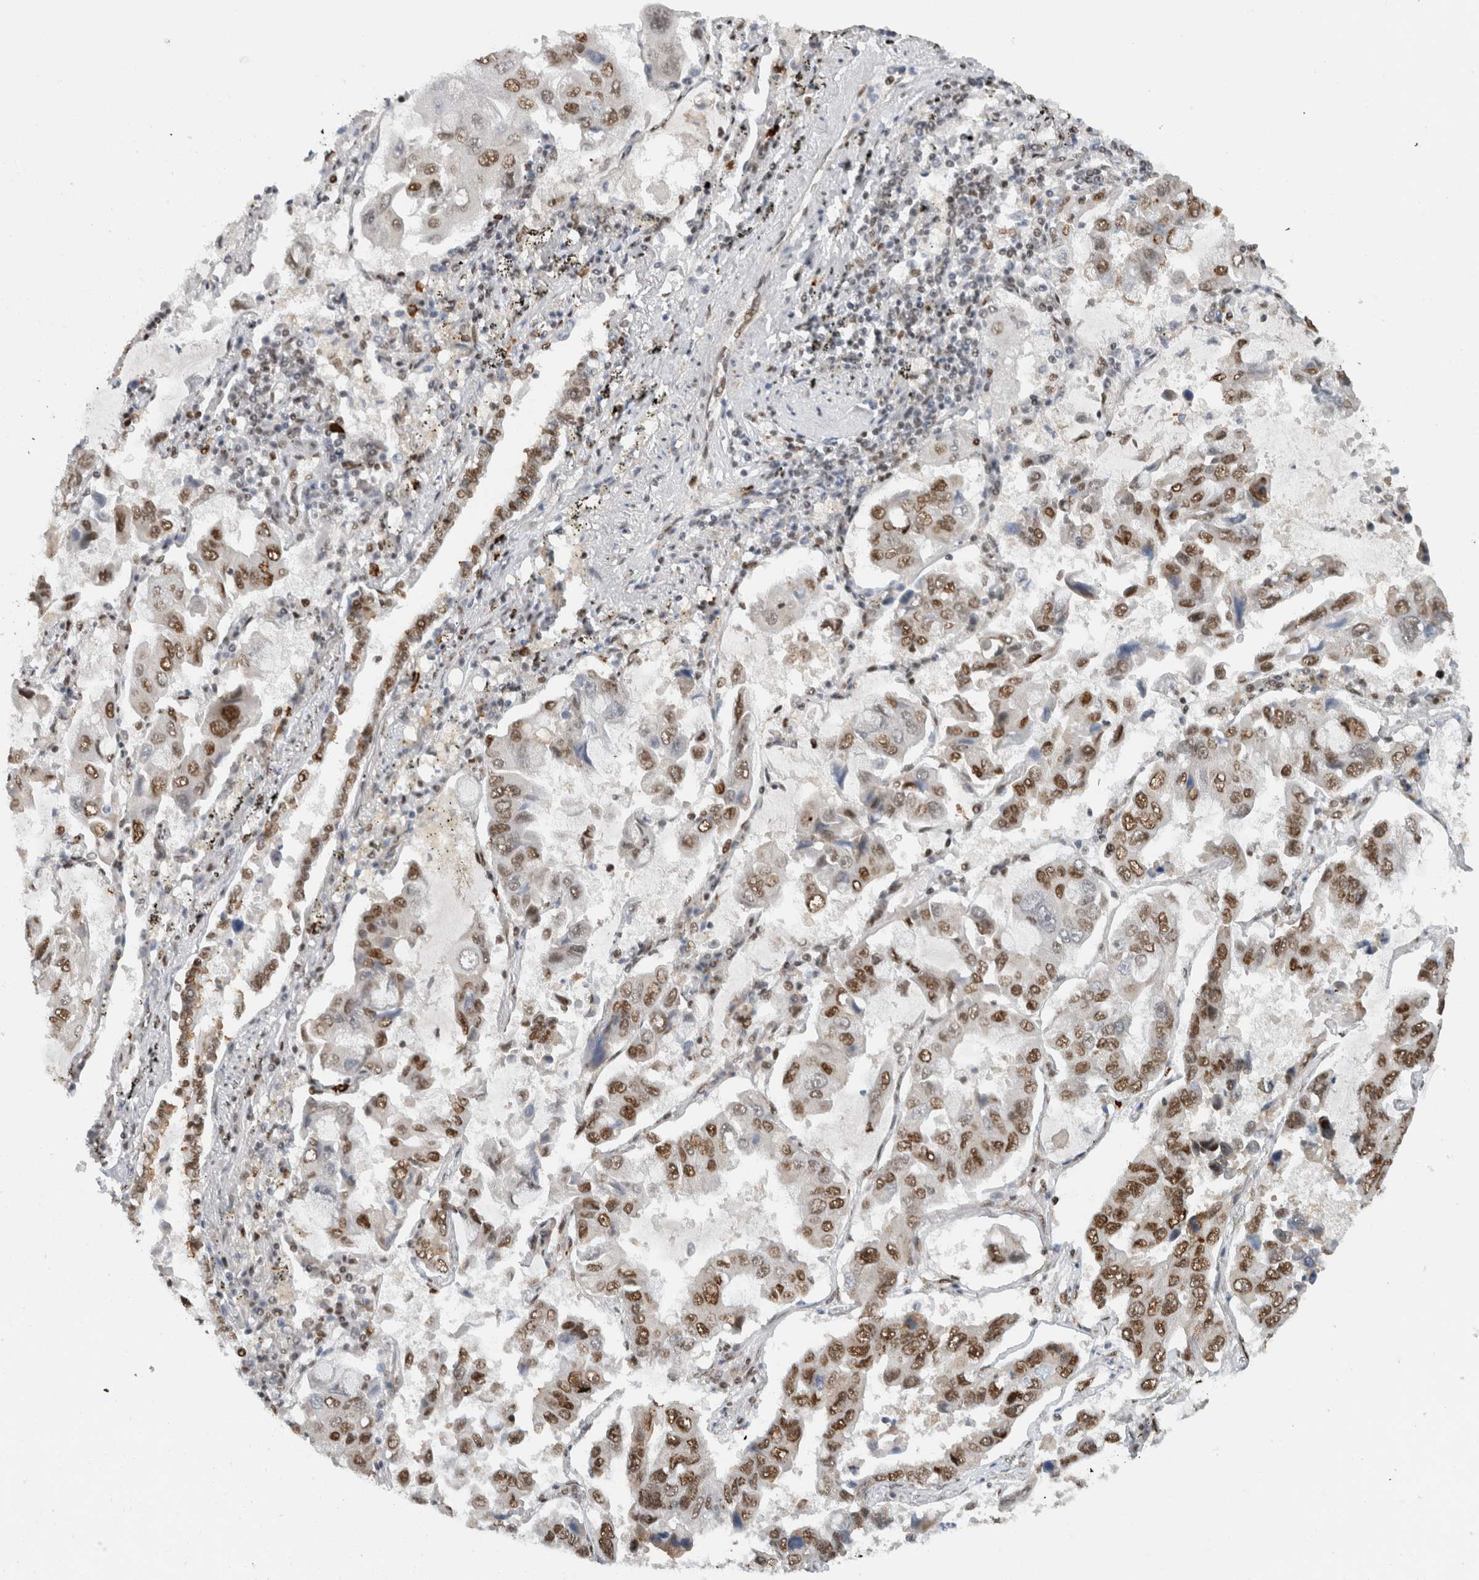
{"staining": {"intensity": "moderate", "quantity": ">75%", "location": "nuclear"}, "tissue": "lung cancer", "cell_type": "Tumor cells", "image_type": "cancer", "snomed": [{"axis": "morphology", "description": "Adenocarcinoma, NOS"}, {"axis": "topography", "description": "Lung"}], "caption": "Adenocarcinoma (lung) stained with DAB (3,3'-diaminobenzidine) IHC demonstrates medium levels of moderate nuclear expression in approximately >75% of tumor cells.", "gene": "HNRNPR", "patient": {"sex": "male", "age": 64}}